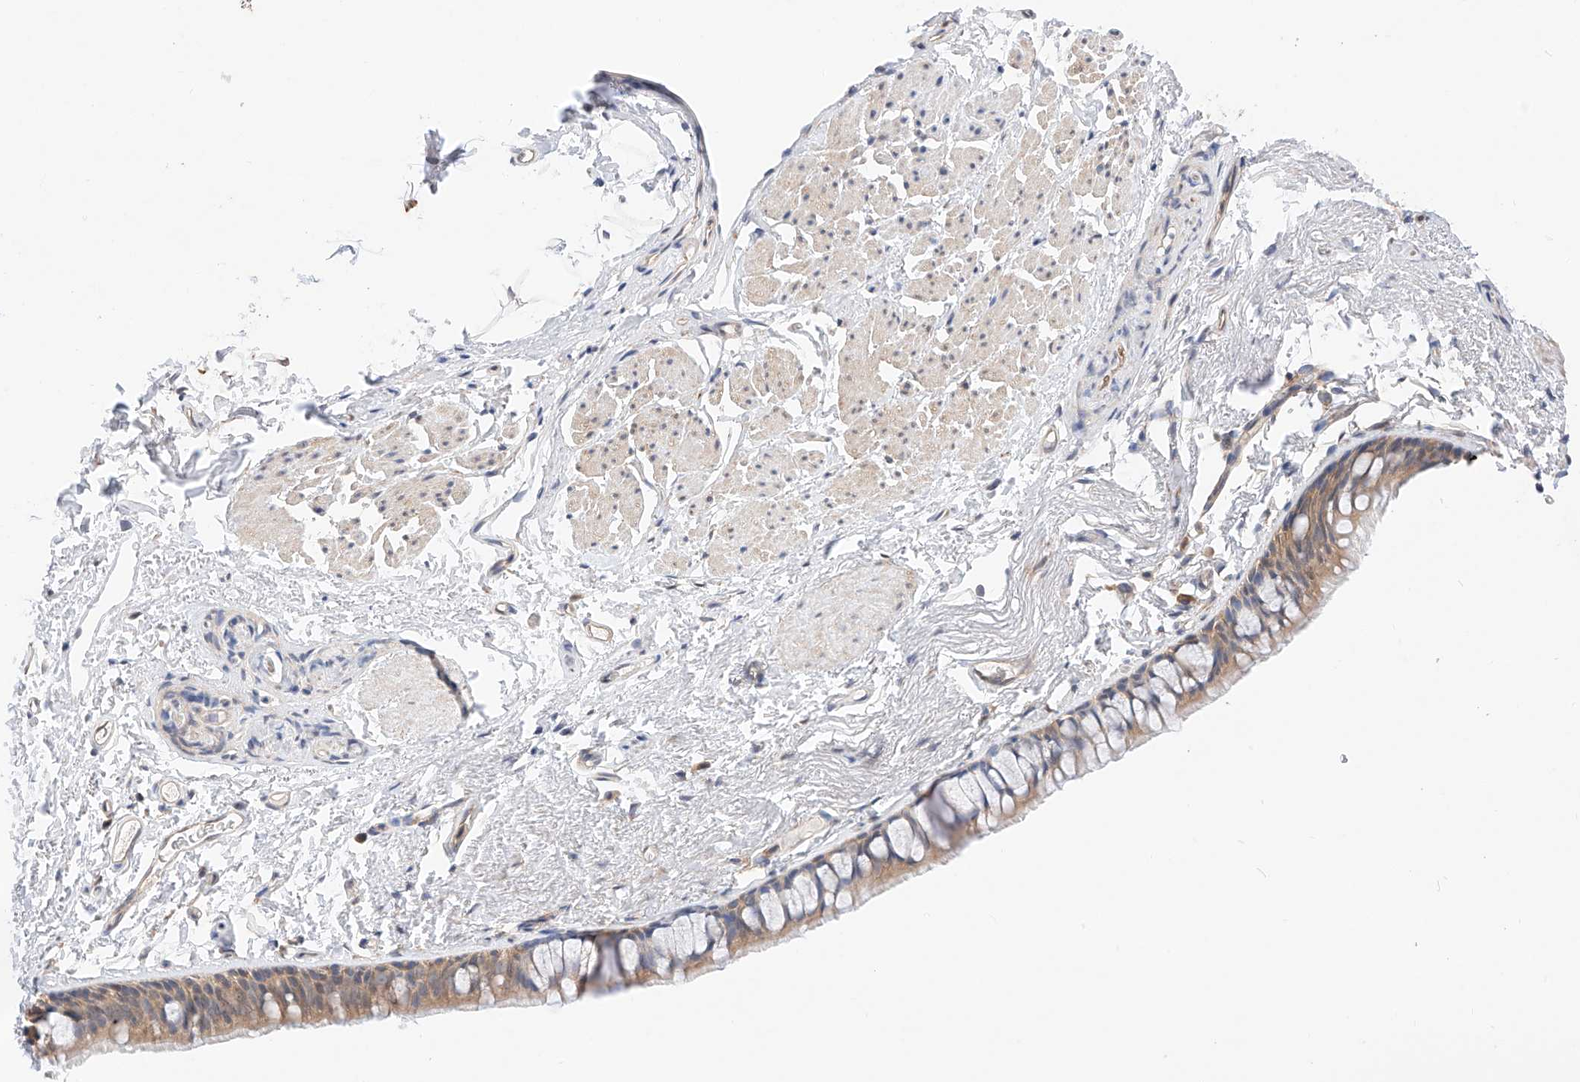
{"staining": {"intensity": "moderate", "quantity": ">75%", "location": "cytoplasmic/membranous"}, "tissue": "bronchus", "cell_type": "Respiratory epithelial cells", "image_type": "normal", "snomed": [{"axis": "morphology", "description": "Normal tissue, NOS"}, {"axis": "topography", "description": "Cartilage tissue"}, {"axis": "topography", "description": "Bronchus"}], "caption": "Immunohistochemistry micrograph of benign bronchus: bronchus stained using immunohistochemistry exhibits medium levels of moderate protein expression localized specifically in the cytoplasmic/membranous of respiratory epithelial cells, appearing as a cytoplasmic/membranous brown color.", "gene": "ZSCAN4", "patient": {"sex": "female", "age": 73}}